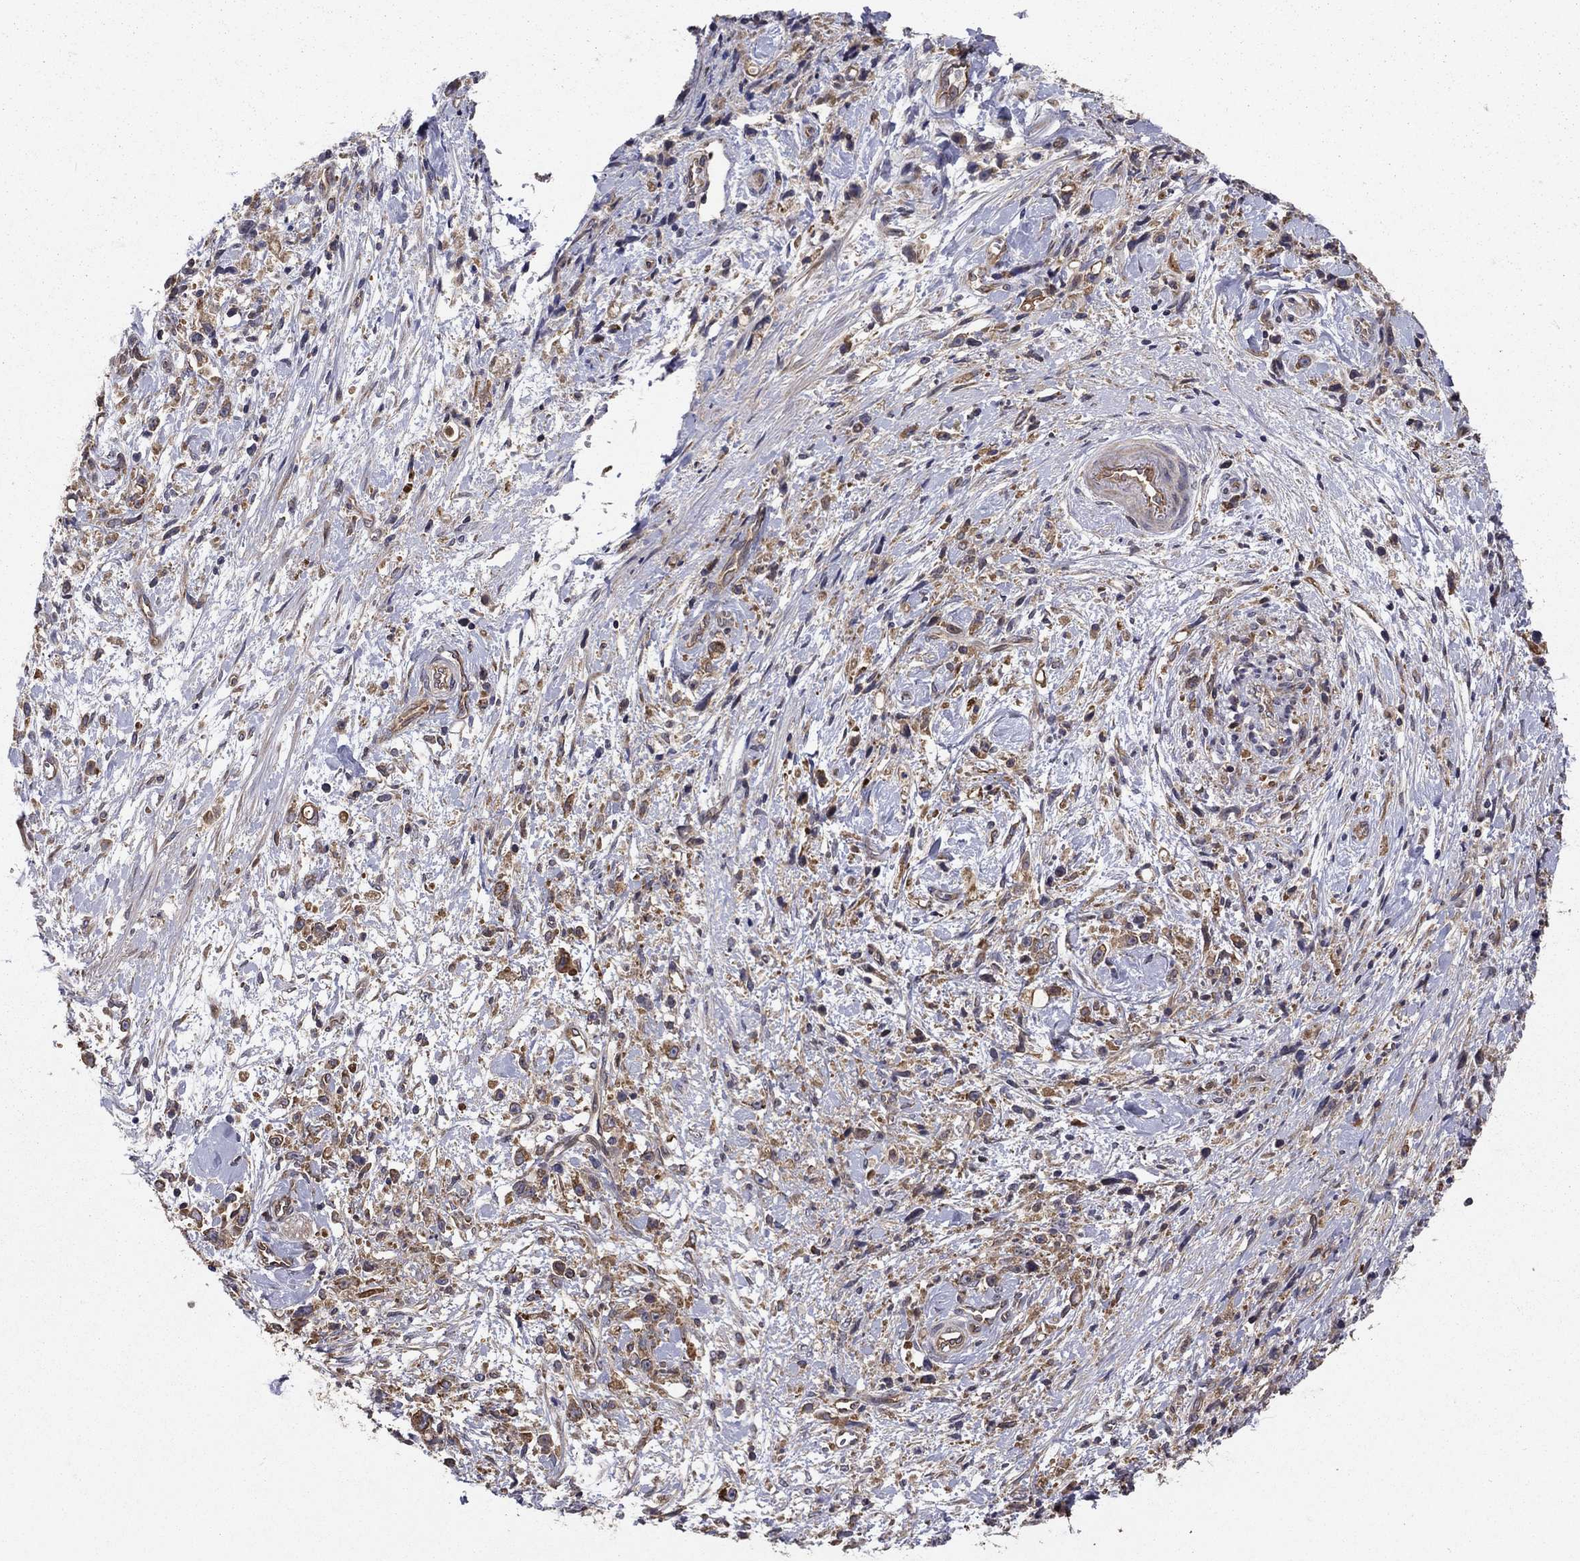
{"staining": {"intensity": "moderate", "quantity": ">75%", "location": "cytoplasmic/membranous"}, "tissue": "stomach cancer", "cell_type": "Tumor cells", "image_type": "cancer", "snomed": [{"axis": "morphology", "description": "Adenocarcinoma, NOS"}, {"axis": "topography", "description": "Stomach"}], "caption": "Stomach cancer stained for a protein (brown) shows moderate cytoplasmic/membranous positive expression in about >75% of tumor cells.", "gene": "BABAM2", "patient": {"sex": "female", "age": 59}}